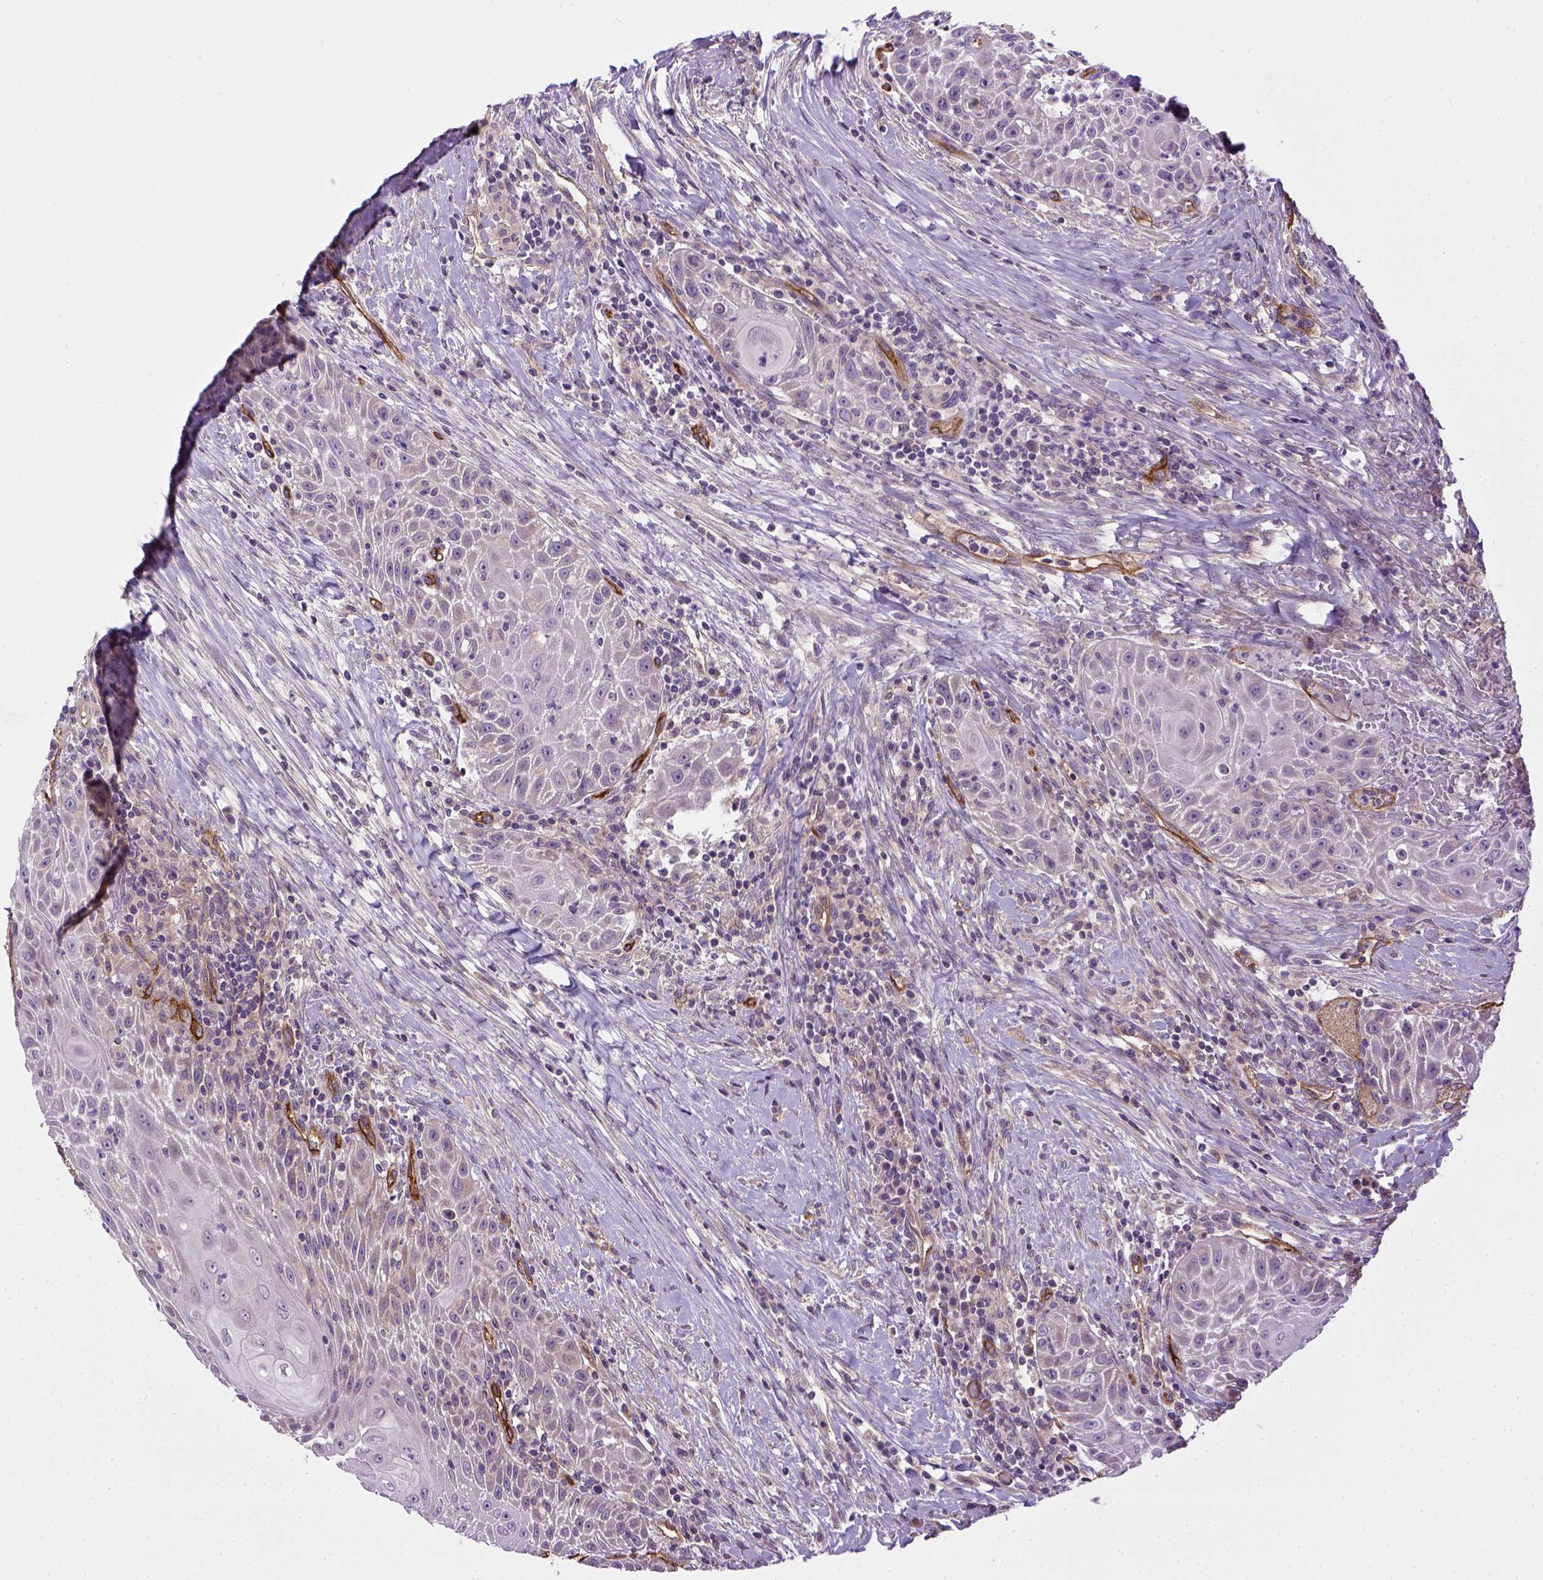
{"staining": {"intensity": "negative", "quantity": "none", "location": "none"}, "tissue": "head and neck cancer", "cell_type": "Tumor cells", "image_type": "cancer", "snomed": [{"axis": "morphology", "description": "Squamous cell carcinoma, NOS"}, {"axis": "topography", "description": "Head-Neck"}], "caption": "This is a photomicrograph of immunohistochemistry (IHC) staining of head and neck cancer (squamous cell carcinoma), which shows no staining in tumor cells.", "gene": "ENG", "patient": {"sex": "male", "age": 69}}